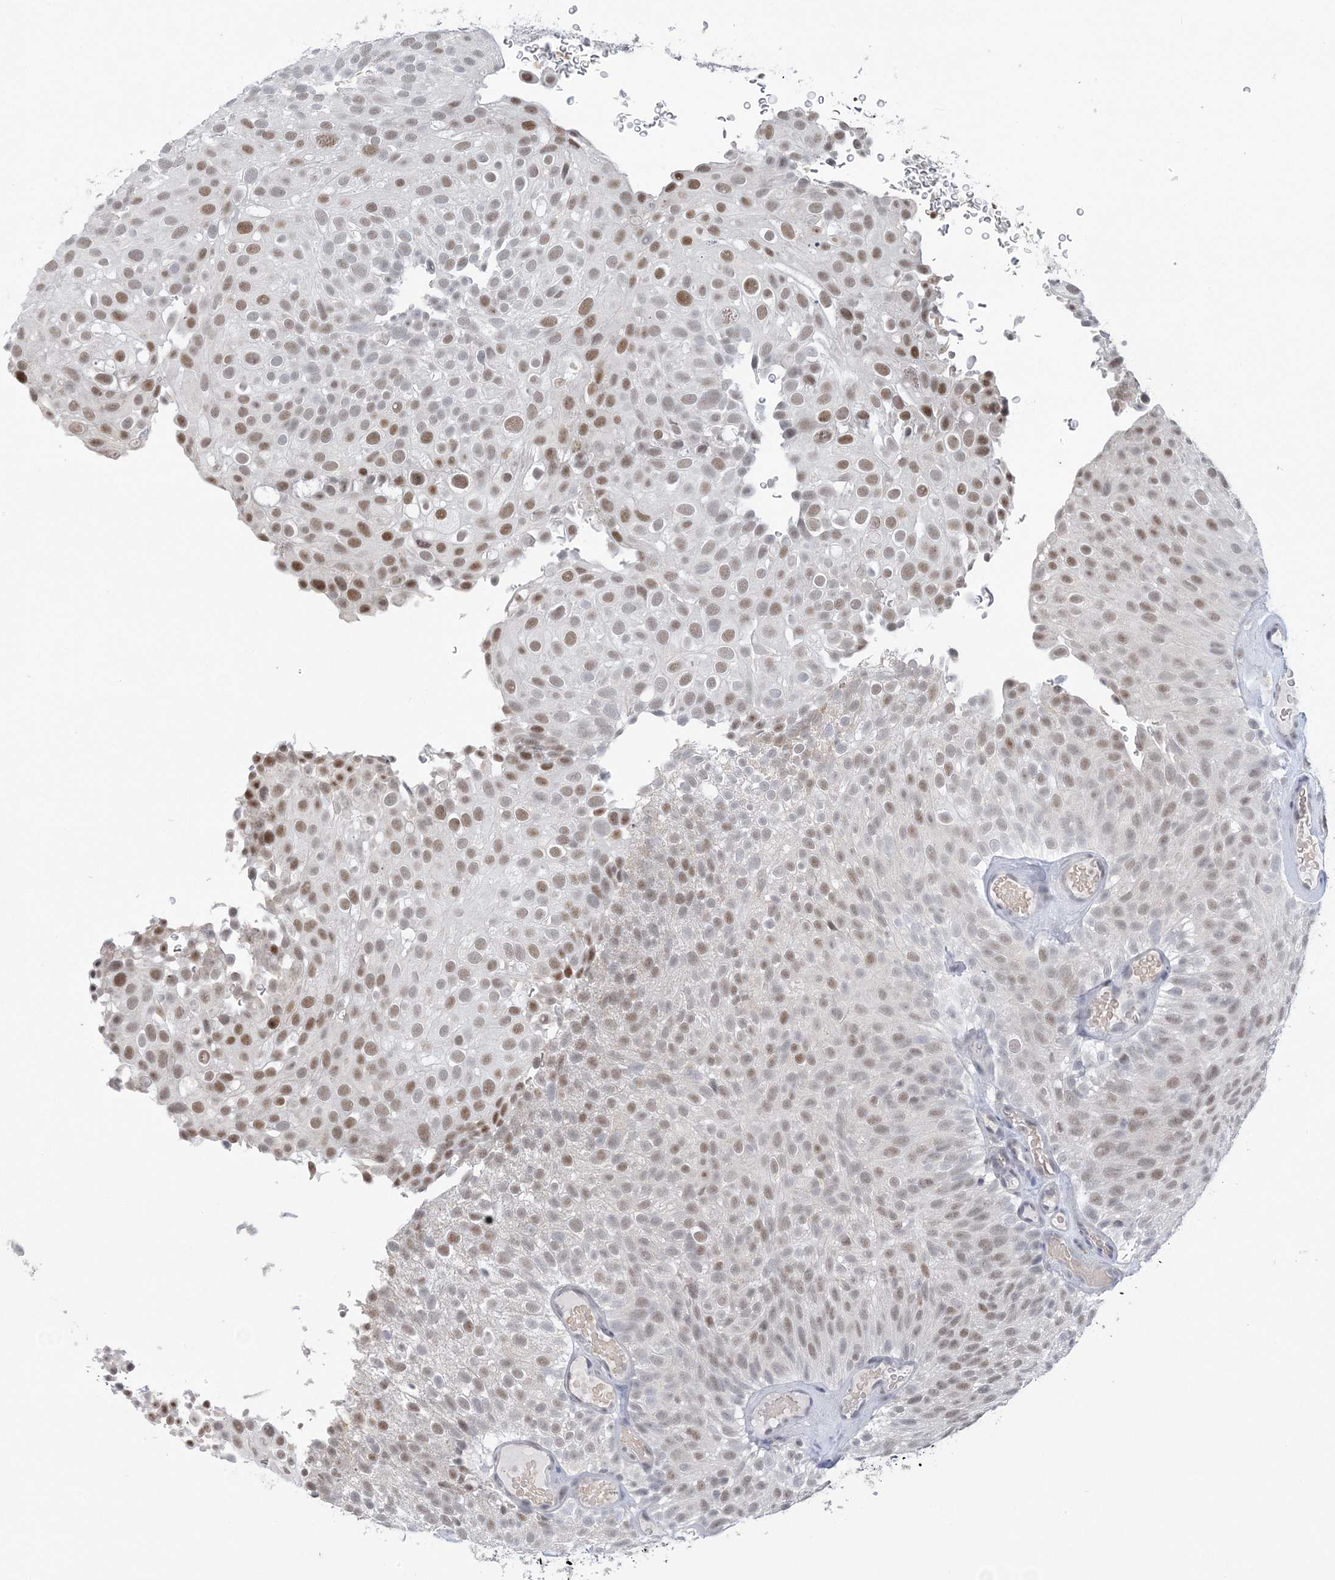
{"staining": {"intensity": "moderate", "quantity": ">75%", "location": "nuclear"}, "tissue": "urothelial cancer", "cell_type": "Tumor cells", "image_type": "cancer", "snomed": [{"axis": "morphology", "description": "Urothelial carcinoma, Low grade"}, {"axis": "topography", "description": "Urinary bladder"}], "caption": "This image exhibits immunohistochemistry staining of human urothelial cancer, with medium moderate nuclear positivity in approximately >75% of tumor cells.", "gene": "ZBTB7A", "patient": {"sex": "male", "age": 78}}